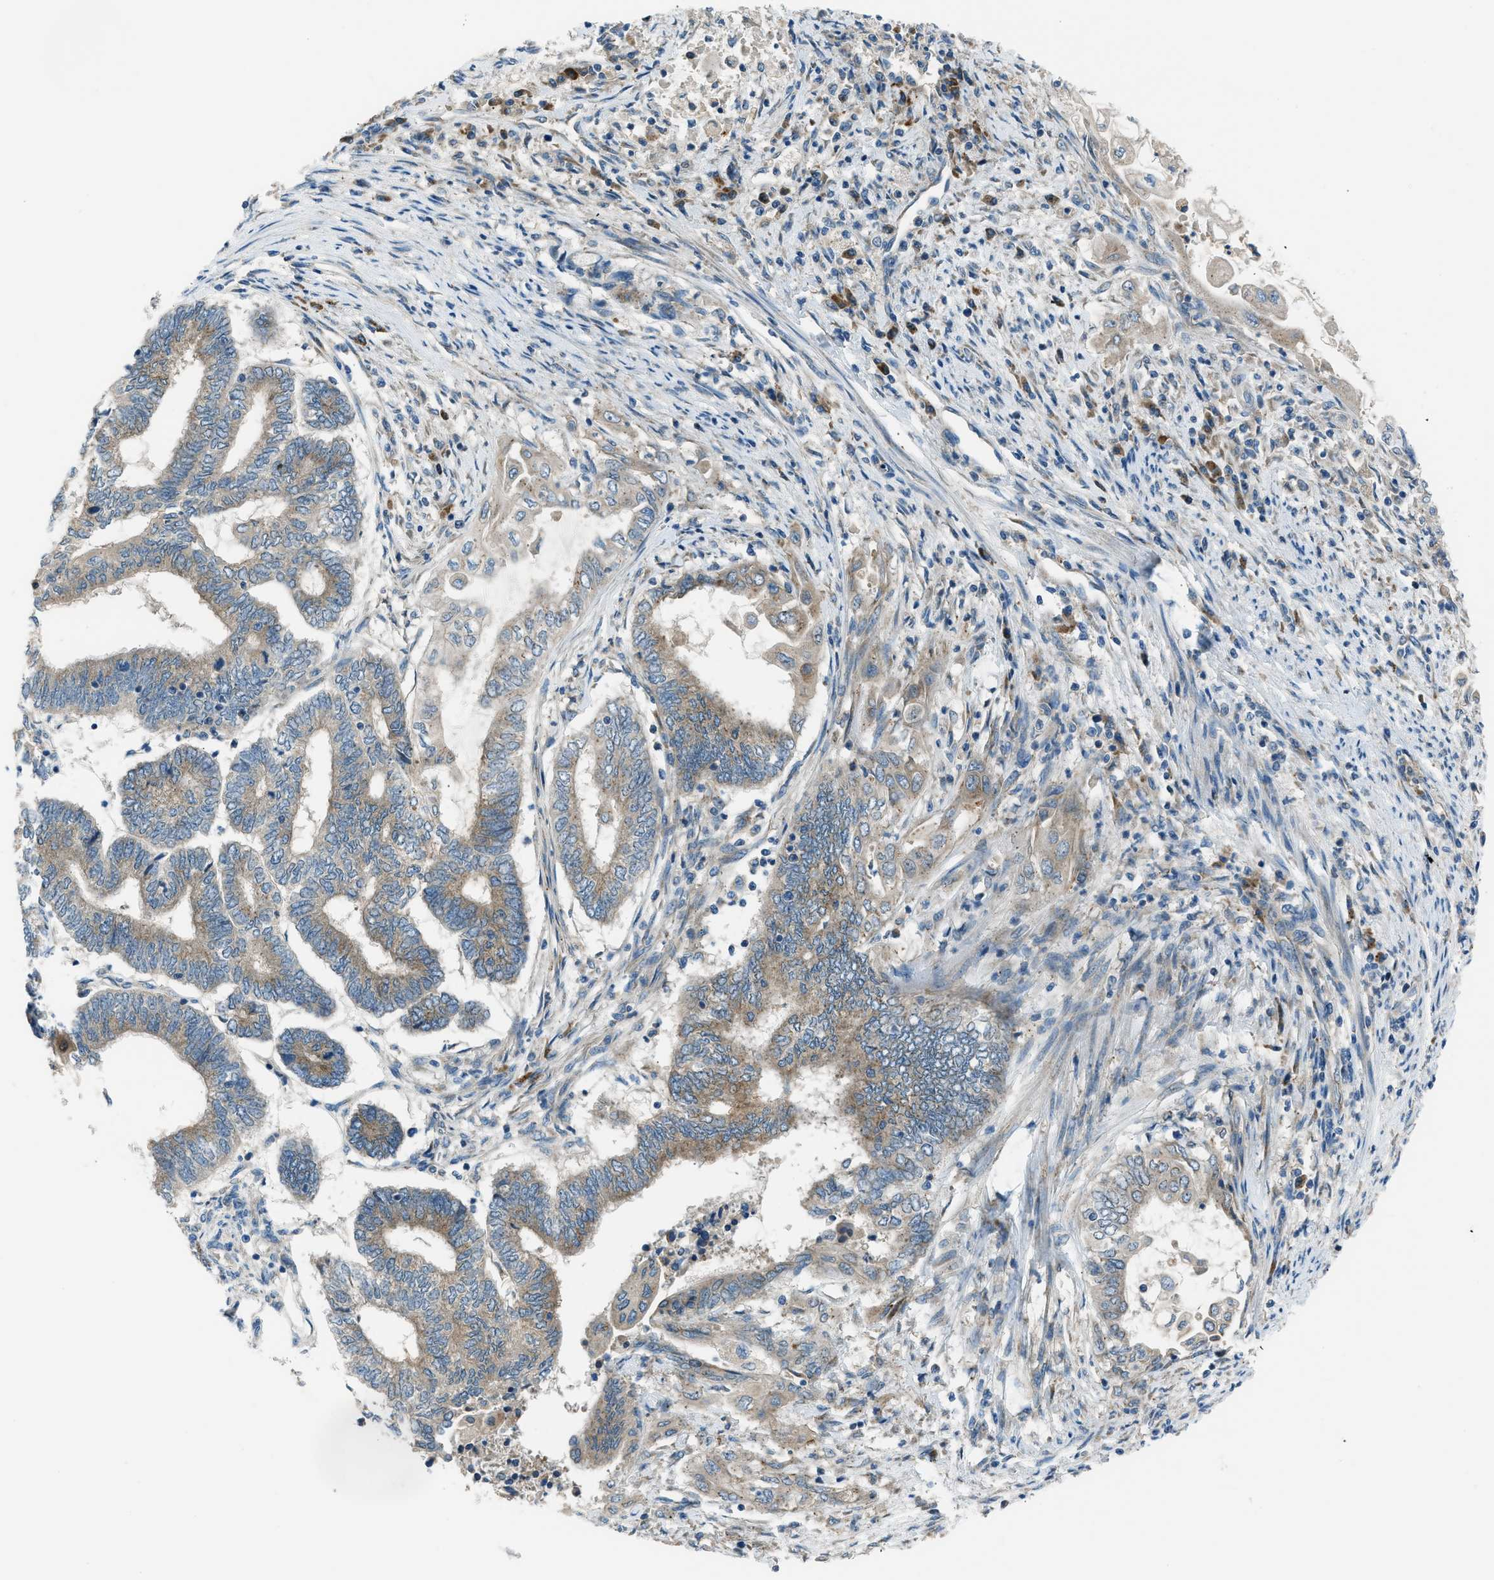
{"staining": {"intensity": "weak", "quantity": "25%-75%", "location": "cytoplasmic/membranous"}, "tissue": "endometrial cancer", "cell_type": "Tumor cells", "image_type": "cancer", "snomed": [{"axis": "morphology", "description": "Adenocarcinoma, NOS"}, {"axis": "topography", "description": "Uterus"}, {"axis": "topography", "description": "Endometrium"}], "caption": "Immunohistochemical staining of endometrial cancer (adenocarcinoma) displays low levels of weak cytoplasmic/membranous staining in about 25%-75% of tumor cells. (DAB IHC, brown staining for protein, blue staining for nuclei).", "gene": "EDARADD", "patient": {"sex": "female", "age": 70}}